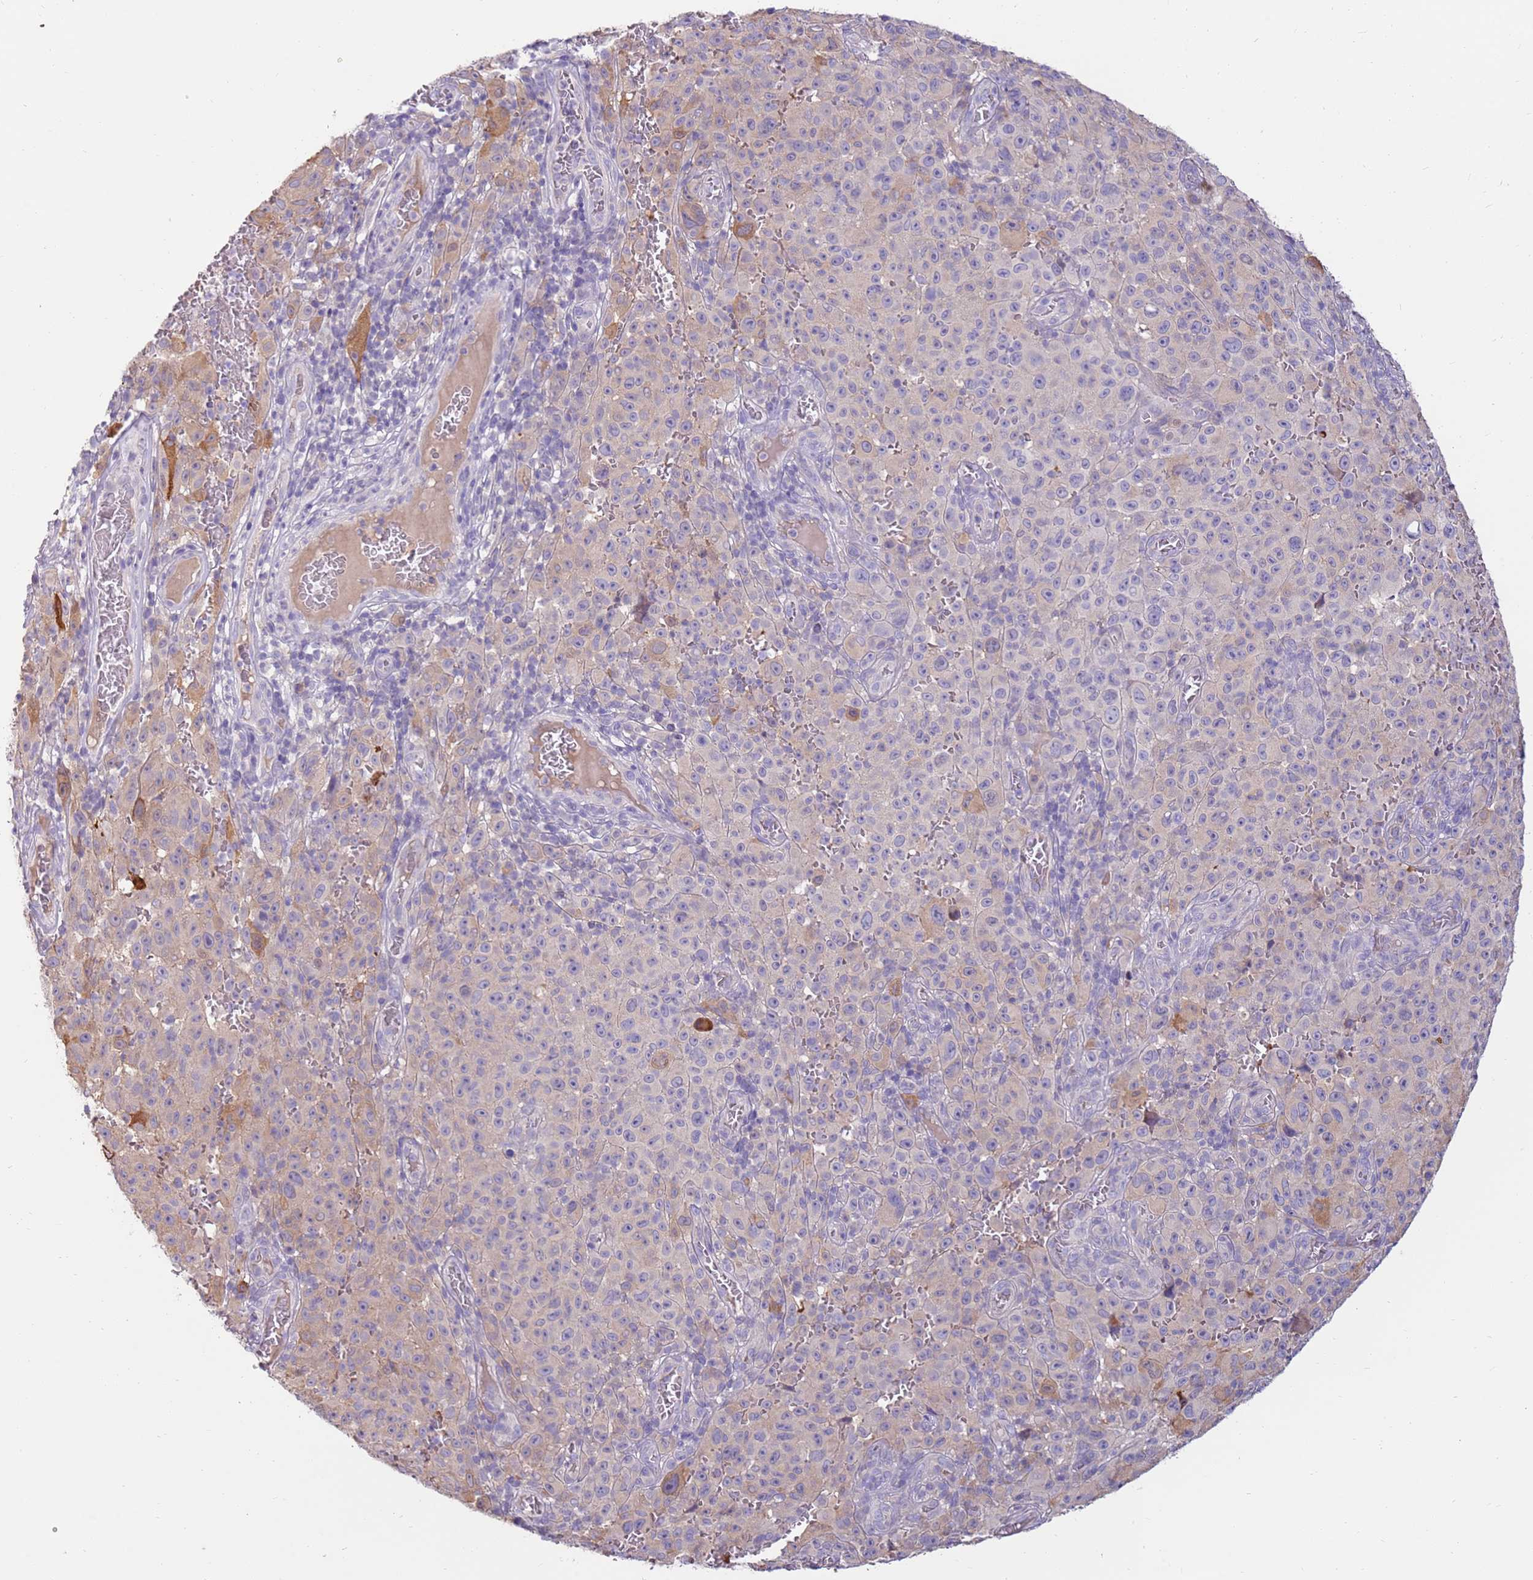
{"staining": {"intensity": "weak", "quantity": "25%-75%", "location": "cytoplasmic/membranous"}, "tissue": "melanoma", "cell_type": "Tumor cells", "image_type": "cancer", "snomed": [{"axis": "morphology", "description": "Malignant melanoma, NOS"}, {"axis": "topography", "description": "Skin"}], "caption": "Melanoma stained for a protein (brown) shows weak cytoplasmic/membranous positive positivity in approximately 25%-75% of tumor cells.", "gene": "SLC44A4", "patient": {"sex": "female", "age": 82}}